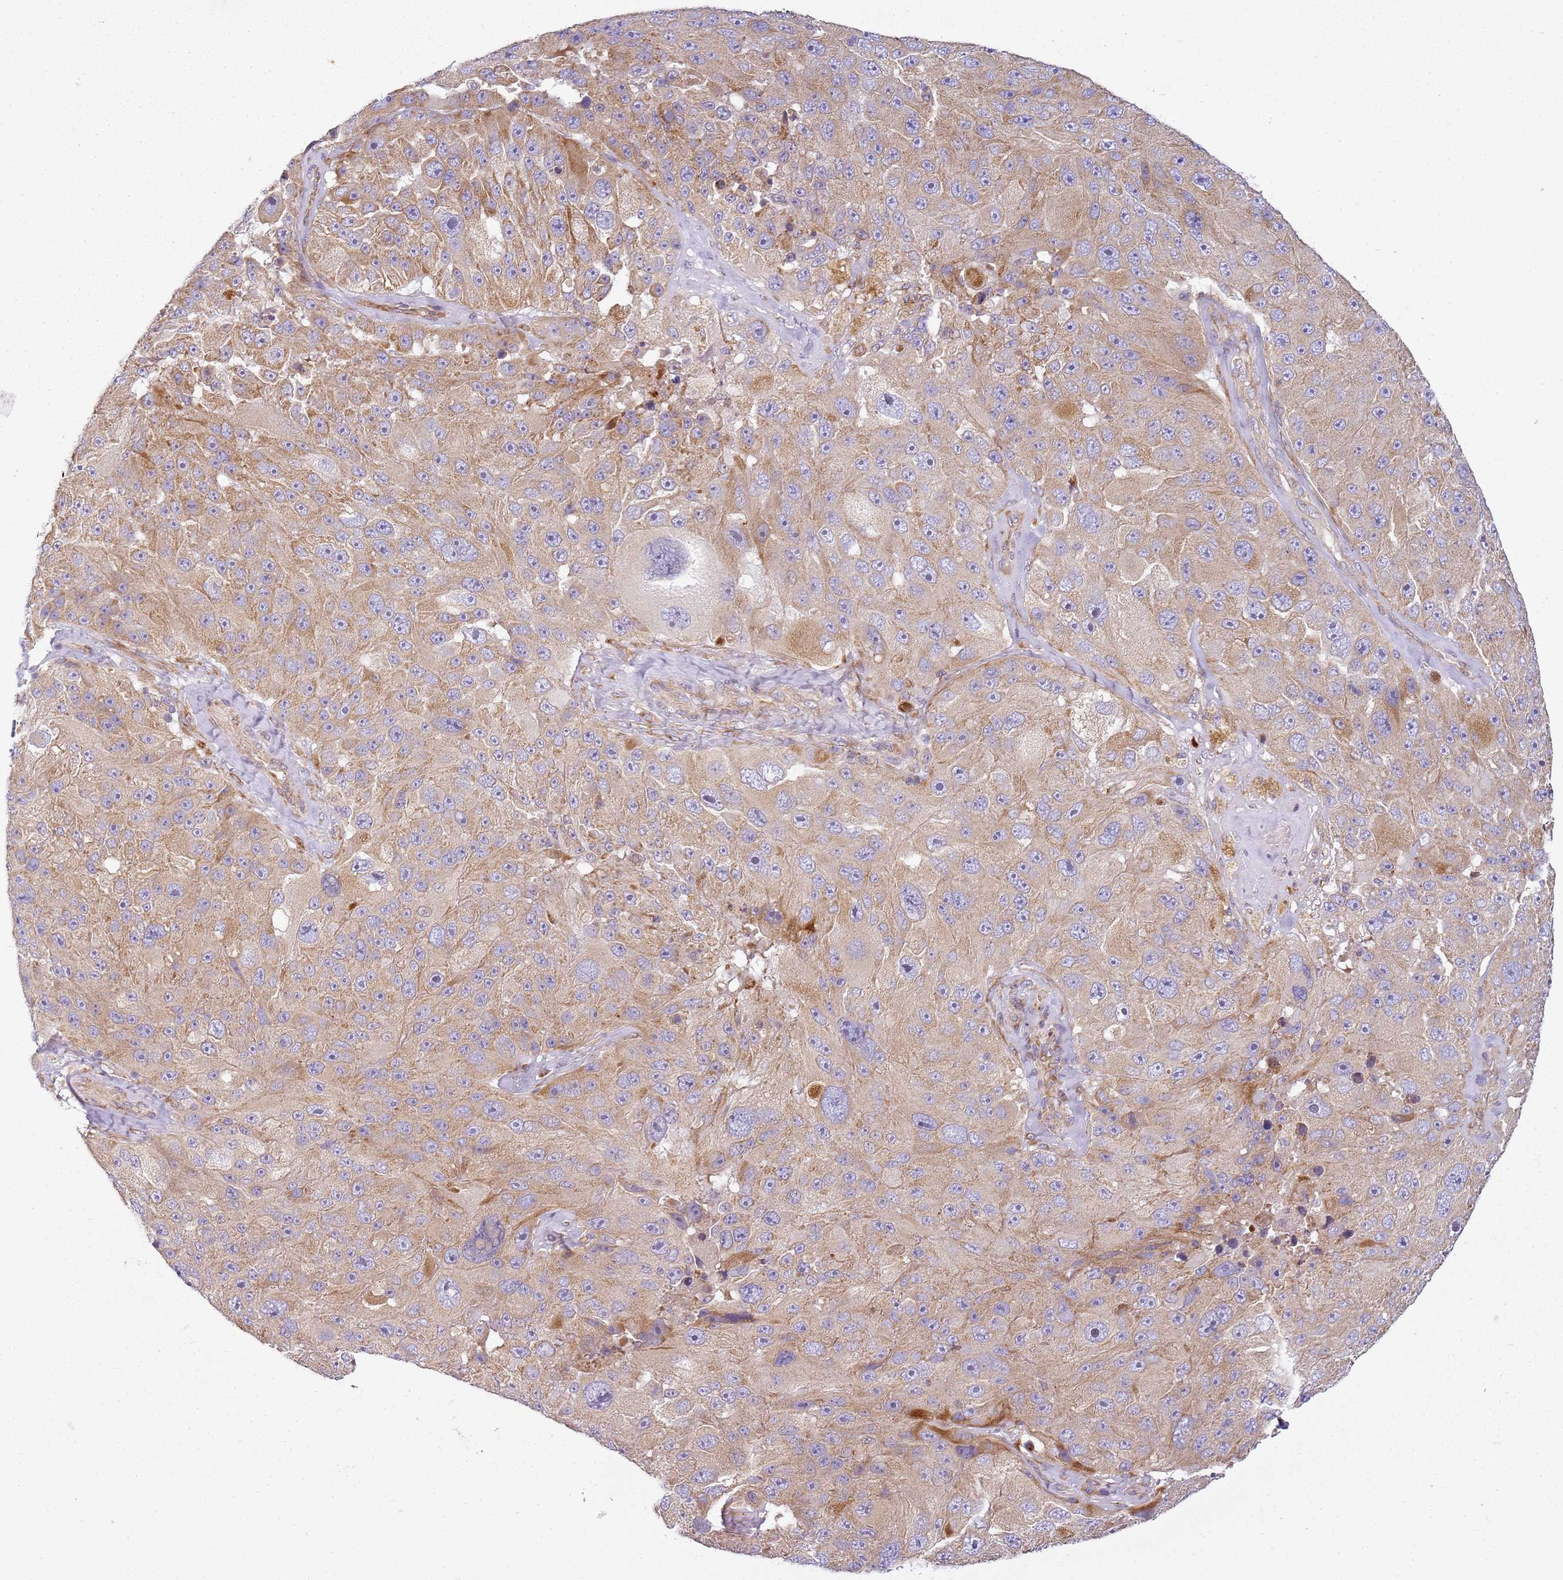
{"staining": {"intensity": "moderate", "quantity": "25%-75%", "location": "cytoplasmic/membranous"}, "tissue": "melanoma", "cell_type": "Tumor cells", "image_type": "cancer", "snomed": [{"axis": "morphology", "description": "Malignant melanoma, Metastatic site"}, {"axis": "topography", "description": "Lymph node"}], "caption": "An image of human malignant melanoma (metastatic site) stained for a protein exhibits moderate cytoplasmic/membranous brown staining in tumor cells.", "gene": "TMEM200C", "patient": {"sex": "male", "age": 62}}